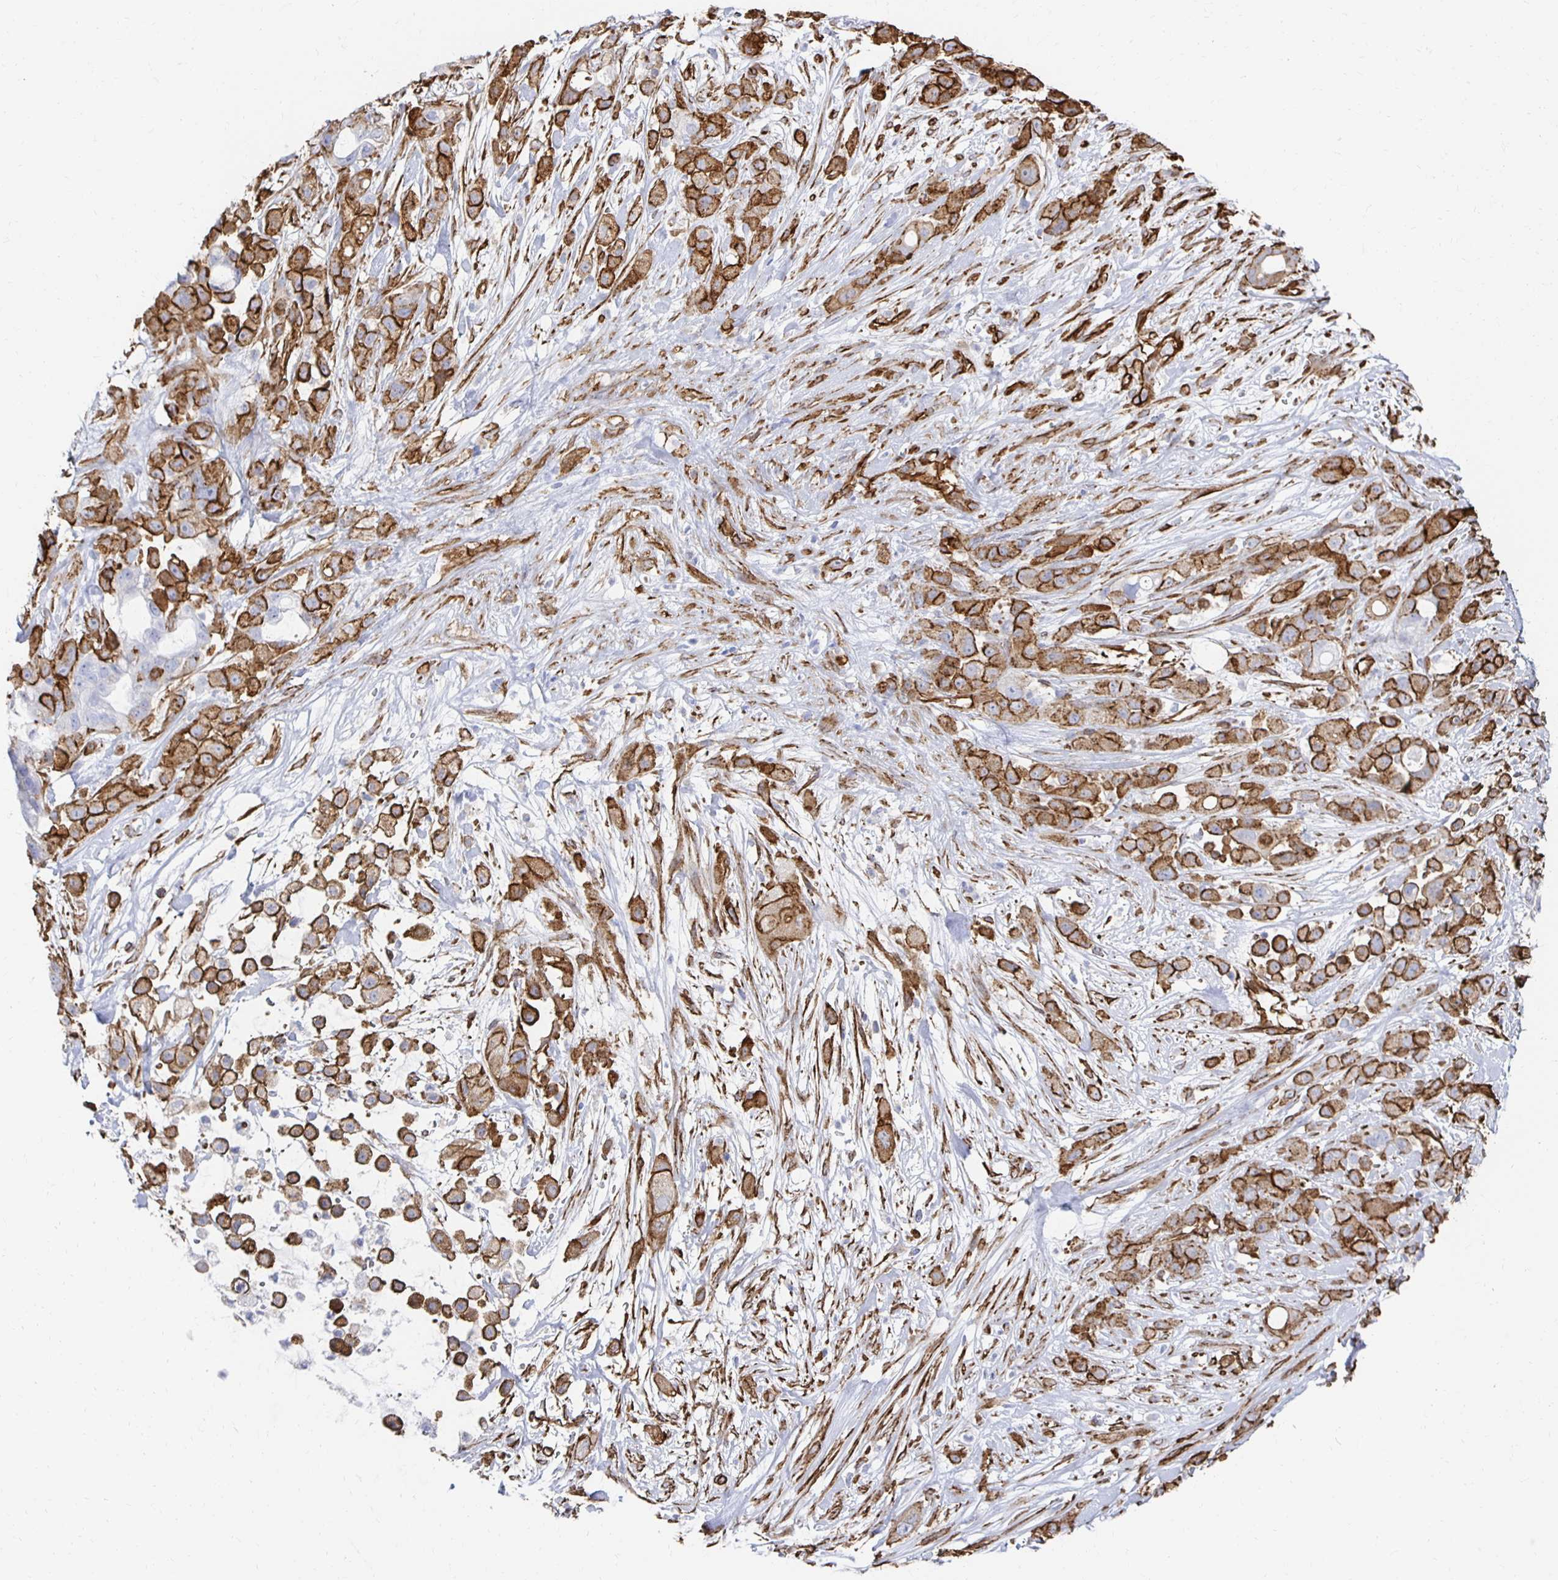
{"staining": {"intensity": "strong", "quantity": "25%-75%", "location": "cytoplasmic/membranous"}, "tissue": "pancreatic cancer", "cell_type": "Tumor cells", "image_type": "cancer", "snomed": [{"axis": "morphology", "description": "Adenocarcinoma, NOS"}, {"axis": "topography", "description": "Pancreas"}], "caption": "A high-resolution photomicrograph shows immunohistochemistry (IHC) staining of pancreatic cancer (adenocarcinoma), which reveals strong cytoplasmic/membranous expression in approximately 25%-75% of tumor cells.", "gene": "VIPR2", "patient": {"sex": "male", "age": 44}}